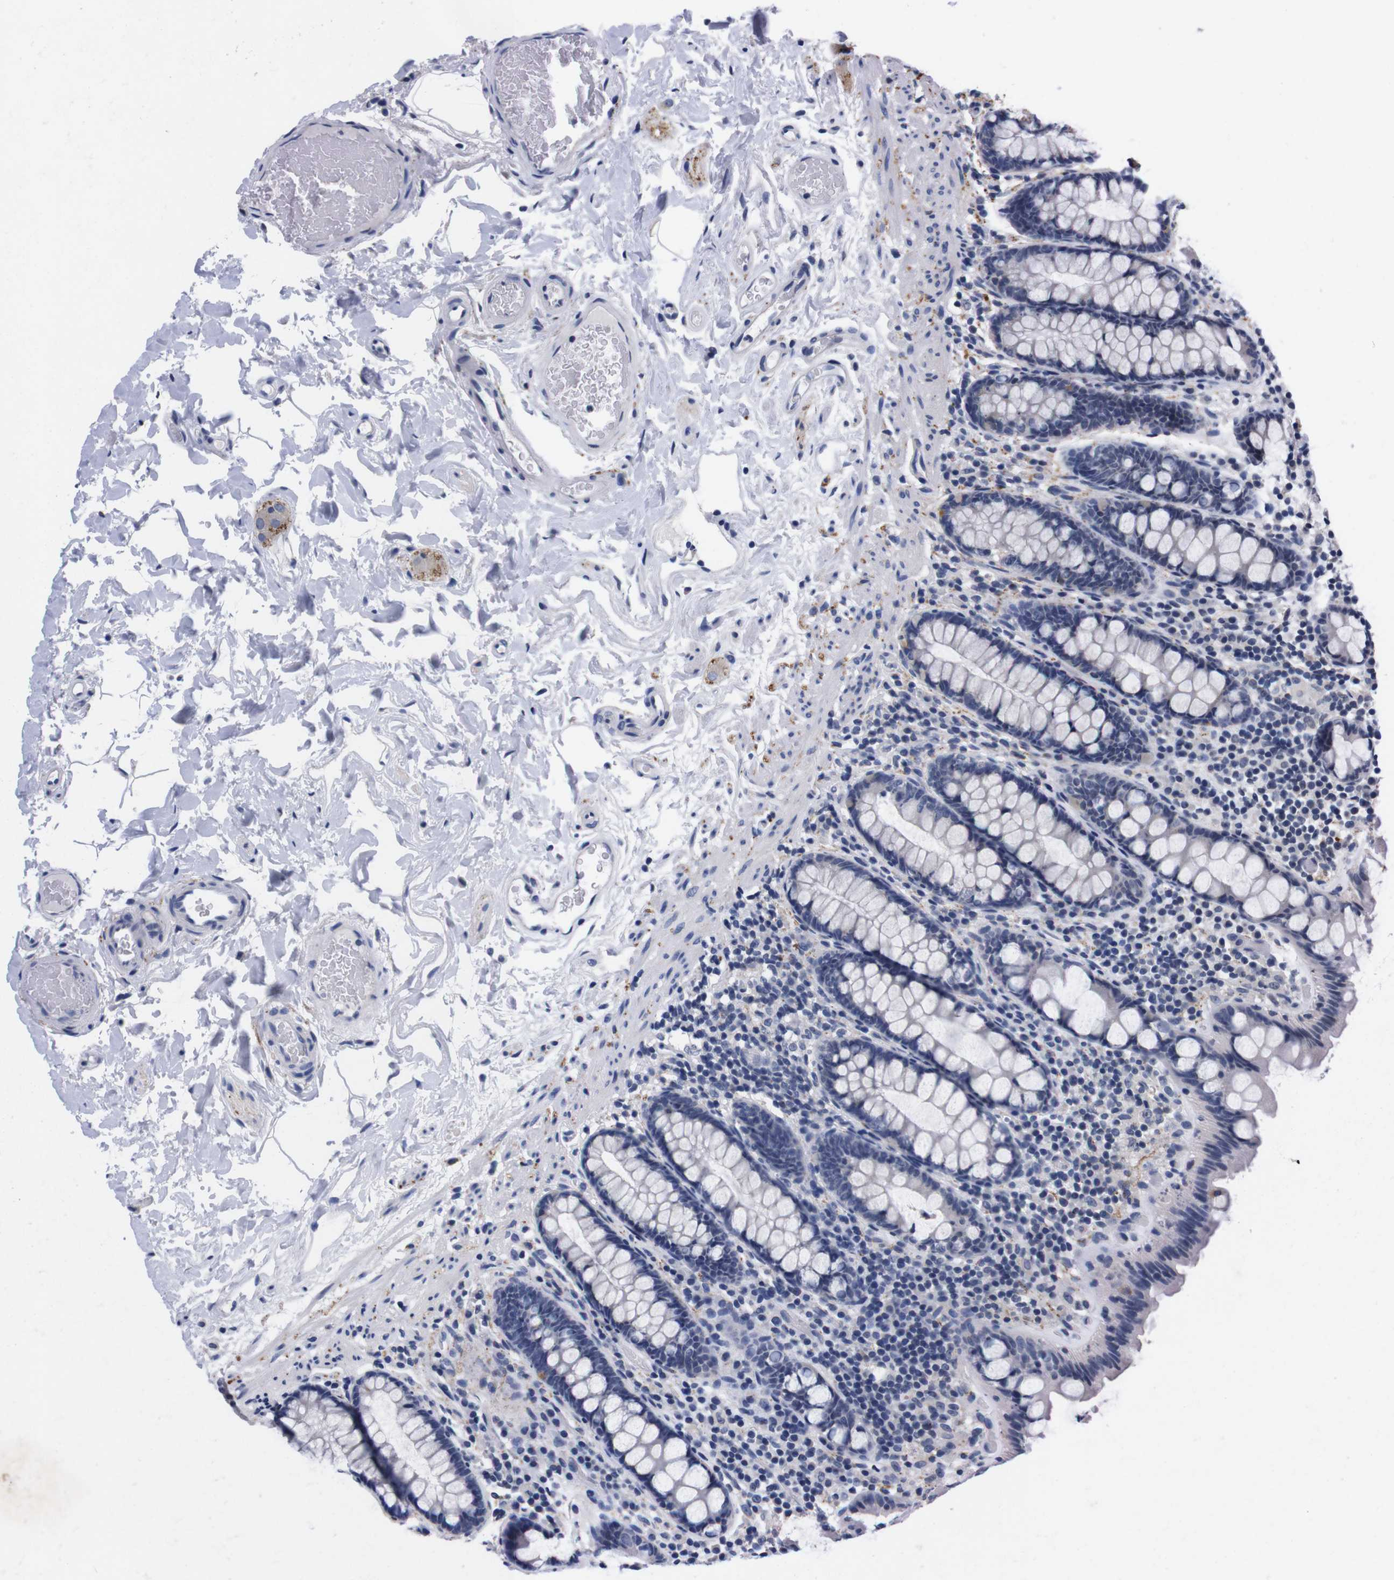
{"staining": {"intensity": "negative", "quantity": "none", "location": "none"}, "tissue": "colon", "cell_type": "Endothelial cells", "image_type": "normal", "snomed": [{"axis": "morphology", "description": "Normal tissue, NOS"}, {"axis": "topography", "description": "Colon"}], "caption": "A photomicrograph of colon stained for a protein exhibits no brown staining in endothelial cells. Brightfield microscopy of IHC stained with DAB (brown) and hematoxylin (blue), captured at high magnification.", "gene": "TNFRSF21", "patient": {"sex": "female", "age": 80}}